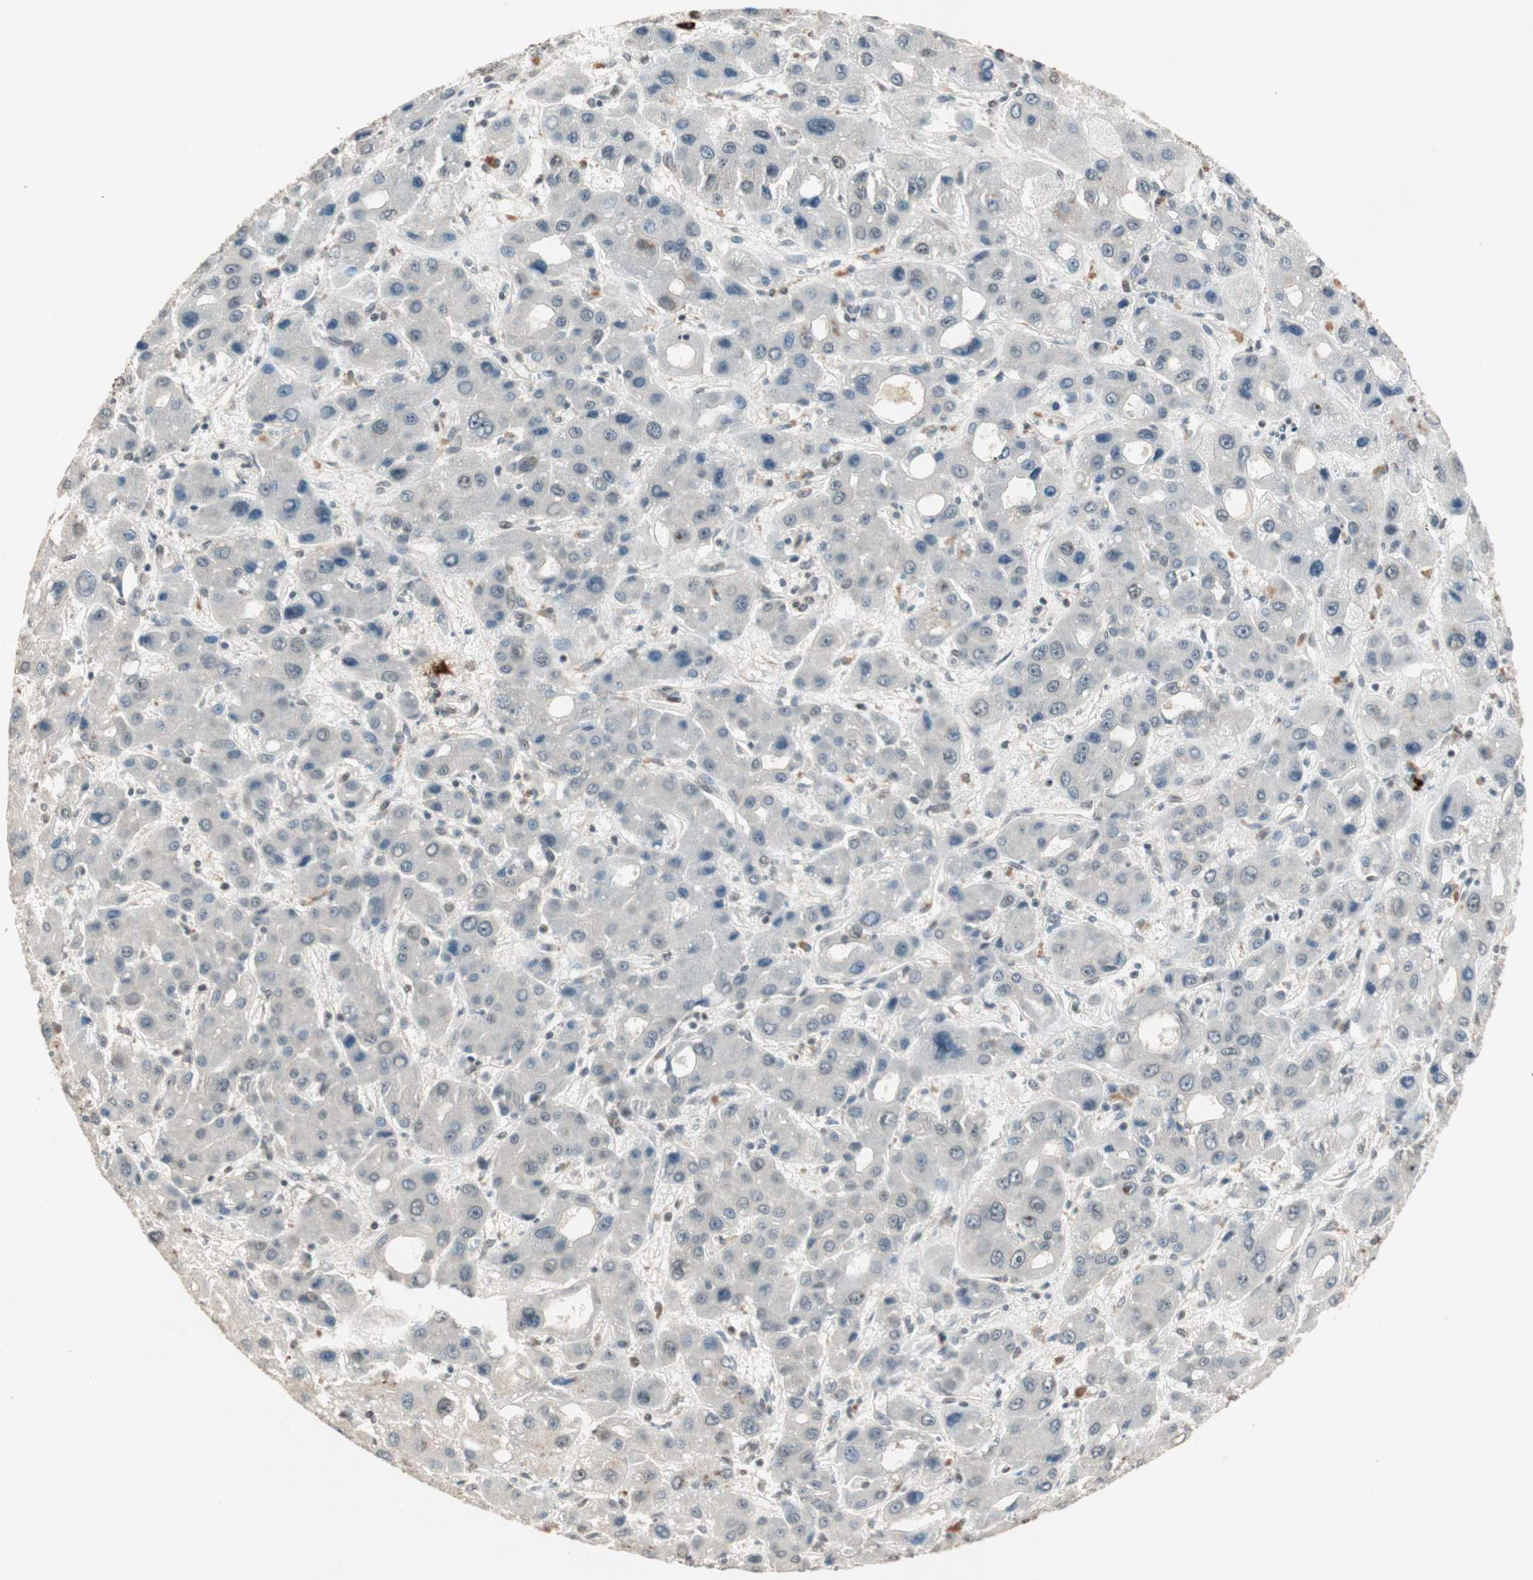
{"staining": {"intensity": "negative", "quantity": "none", "location": "none"}, "tissue": "liver cancer", "cell_type": "Tumor cells", "image_type": "cancer", "snomed": [{"axis": "morphology", "description": "Carcinoma, Hepatocellular, NOS"}, {"axis": "topography", "description": "Liver"}], "caption": "Immunohistochemistry micrograph of human liver cancer stained for a protein (brown), which demonstrates no expression in tumor cells. (DAB IHC visualized using brightfield microscopy, high magnification).", "gene": "ETV4", "patient": {"sex": "male", "age": 55}}